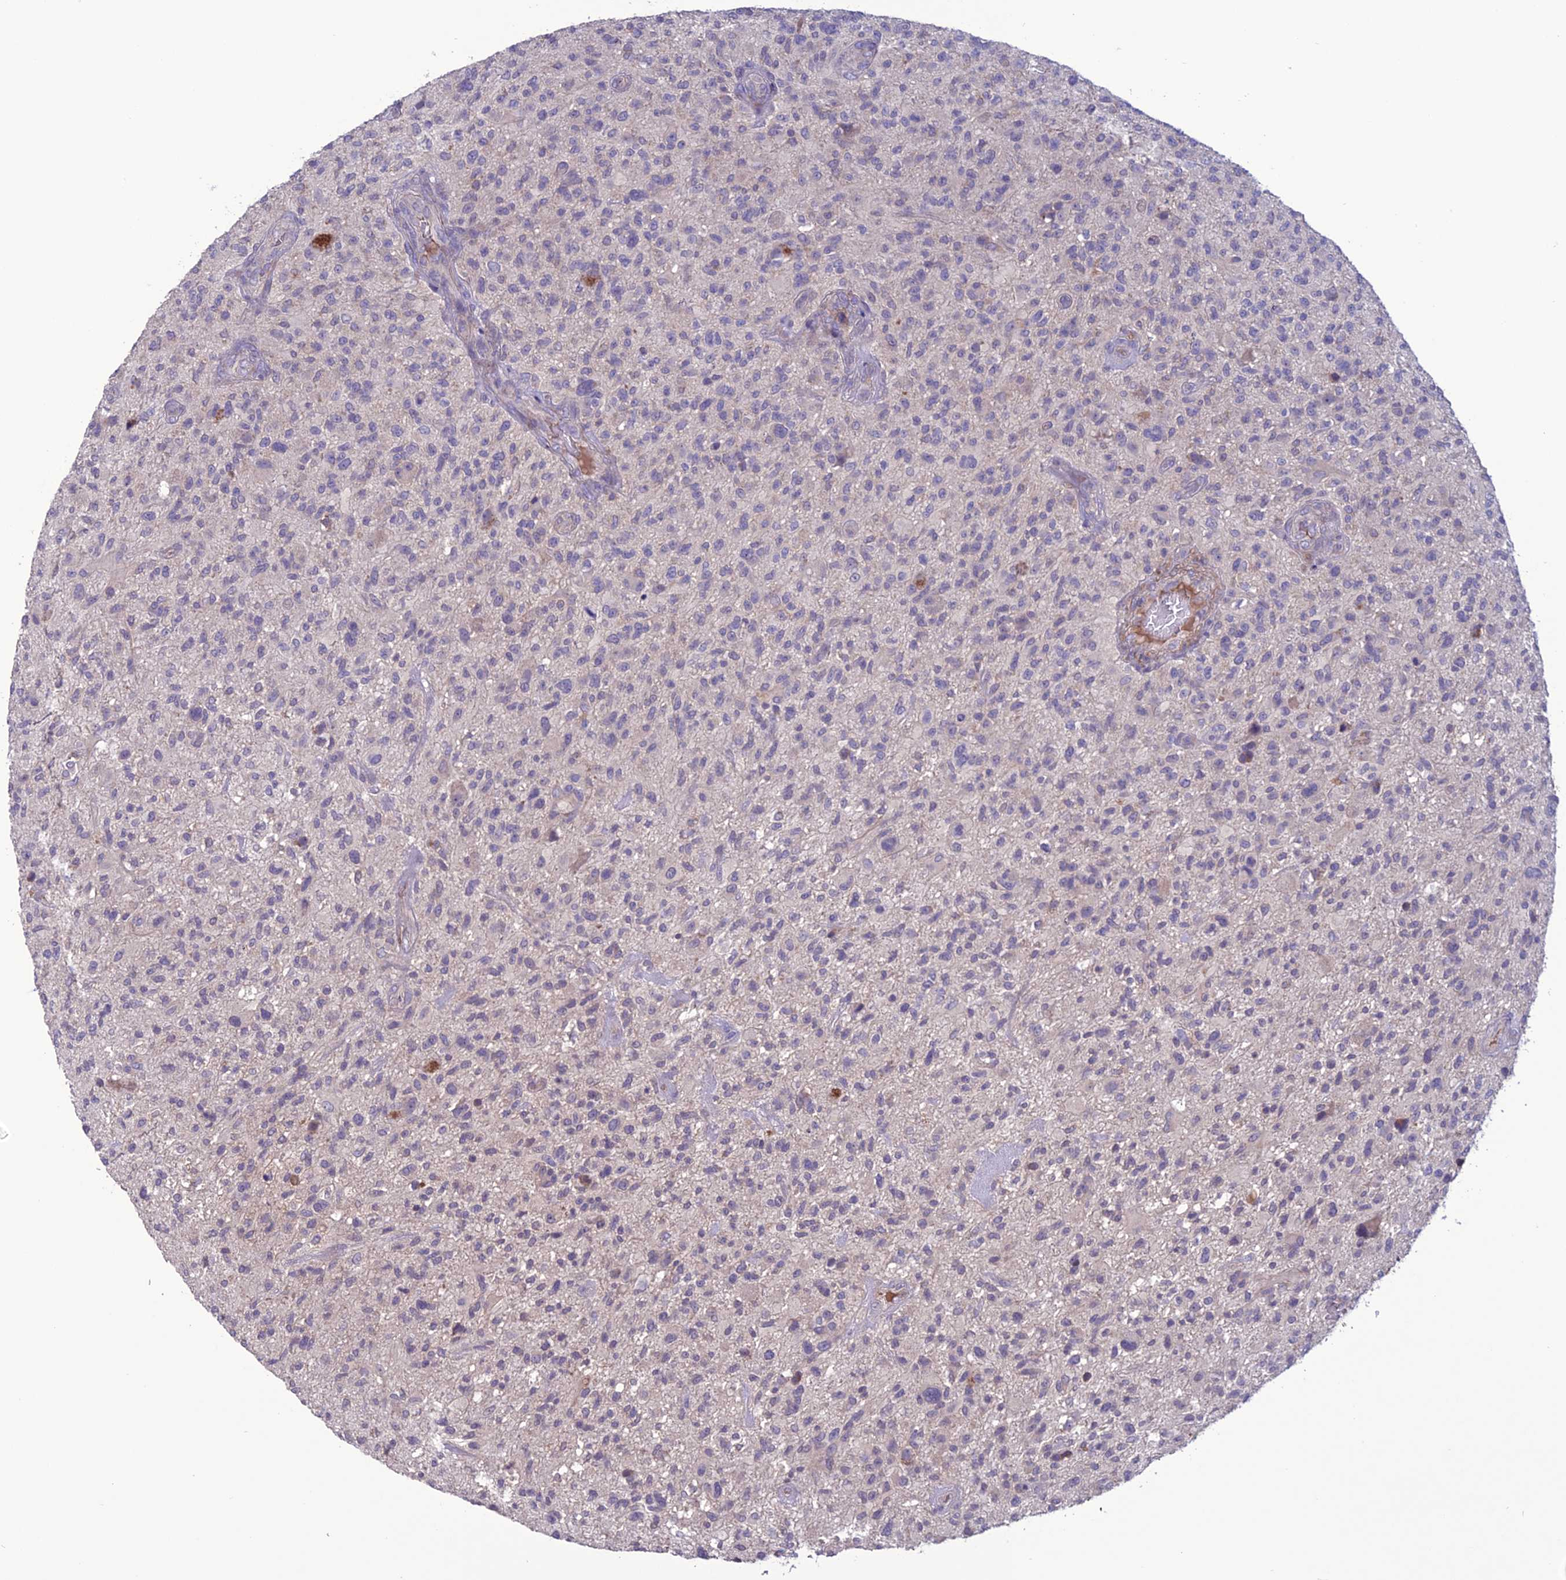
{"staining": {"intensity": "negative", "quantity": "none", "location": "none"}, "tissue": "glioma", "cell_type": "Tumor cells", "image_type": "cancer", "snomed": [{"axis": "morphology", "description": "Glioma, malignant, High grade"}, {"axis": "topography", "description": "Brain"}], "caption": "DAB (3,3'-diaminobenzidine) immunohistochemical staining of glioma shows no significant staining in tumor cells.", "gene": "C2orf76", "patient": {"sex": "male", "age": 47}}